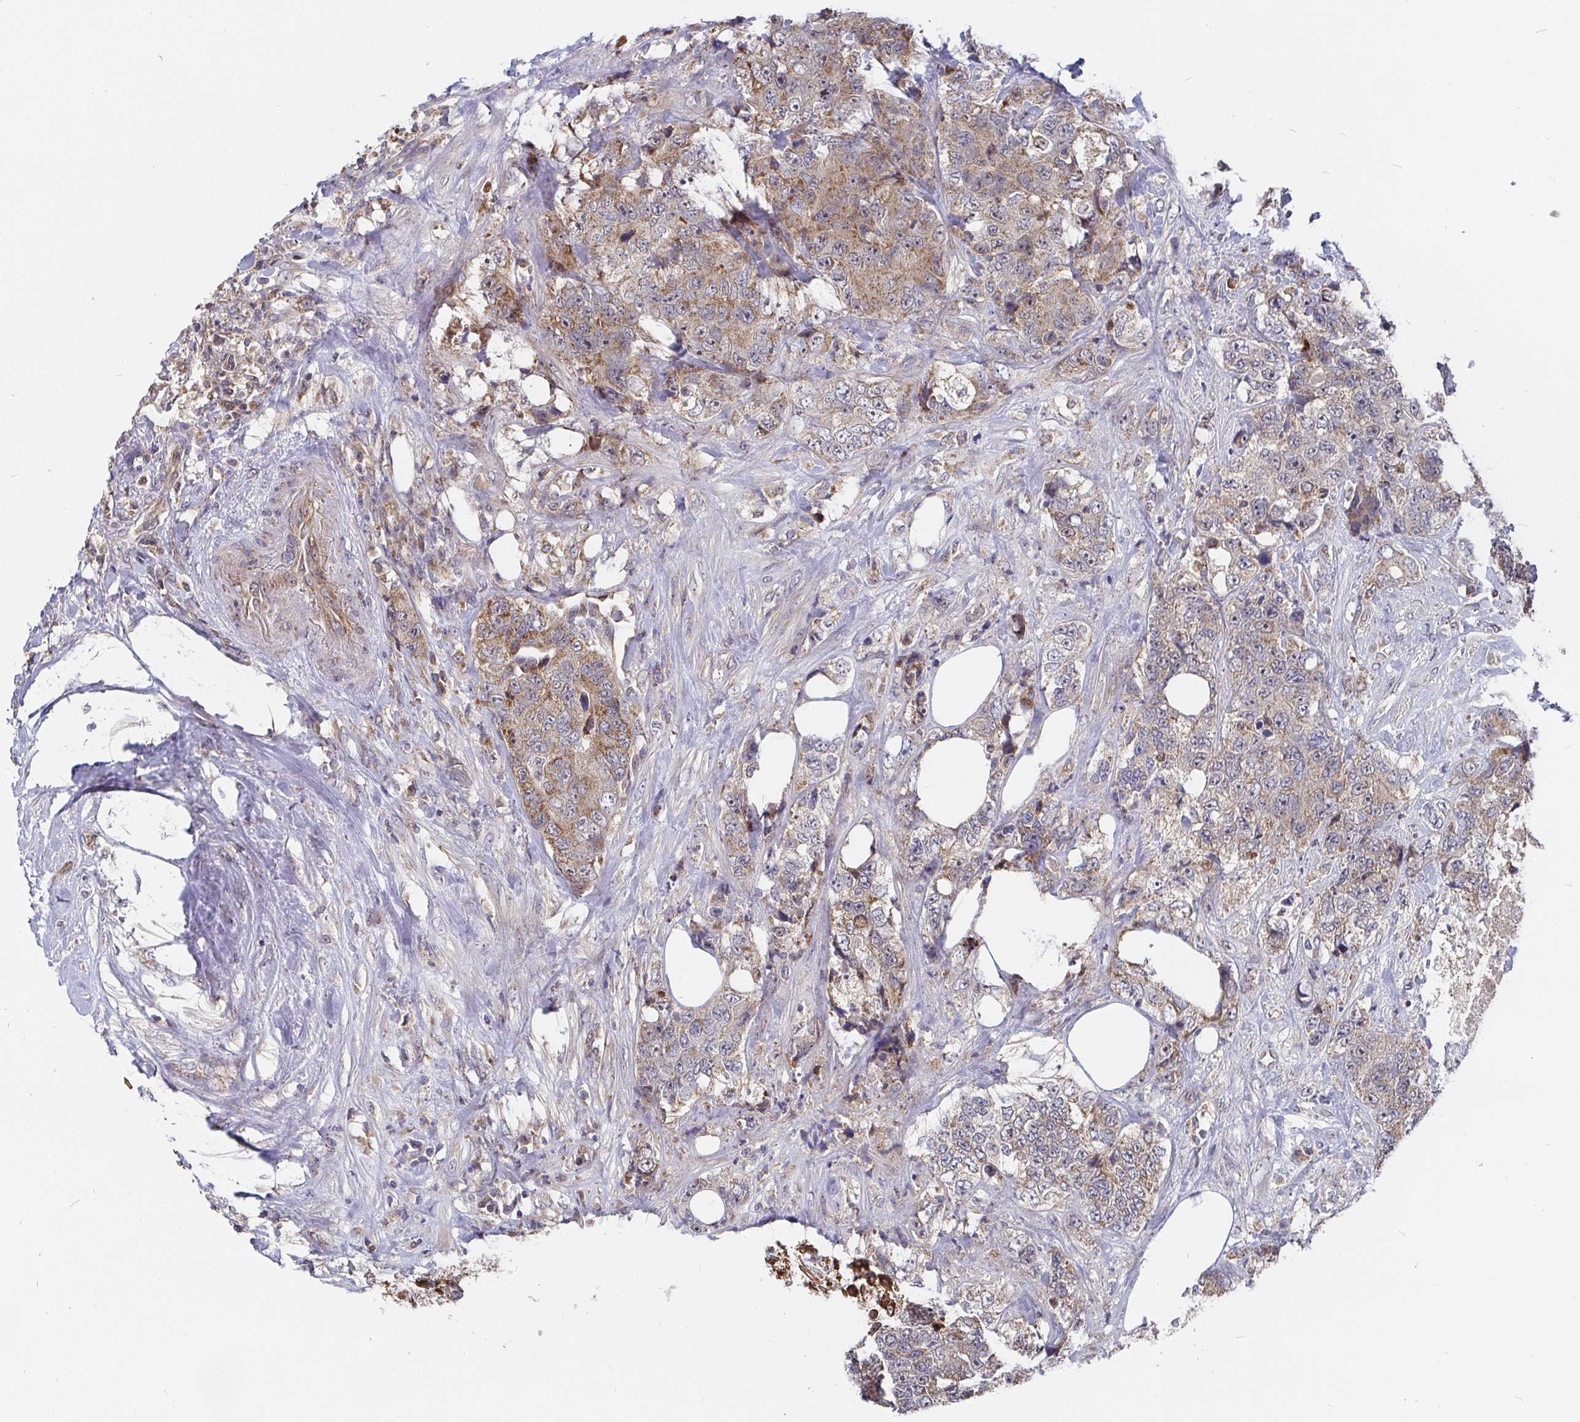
{"staining": {"intensity": "moderate", "quantity": ">75%", "location": "cytoplasmic/membranous"}, "tissue": "urothelial cancer", "cell_type": "Tumor cells", "image_type": "cancer", "snomed": [{"axis": "morphology", "description": "Urothelial carcinoma, High grade"}, {"axis": "topography", "description": "Urinary bladder"}], "caption": "Immunohistochemistry (DAB) staining of urothelial carcinoma (high-grade) shows moderate cytoplasmic/membranous protein expression in about >75% of tumor cells. (DAB = brown stain, brightfield microscopy at high magnification).", "gene": "PDF", "patient": {"sex": "female", "age": 78}}